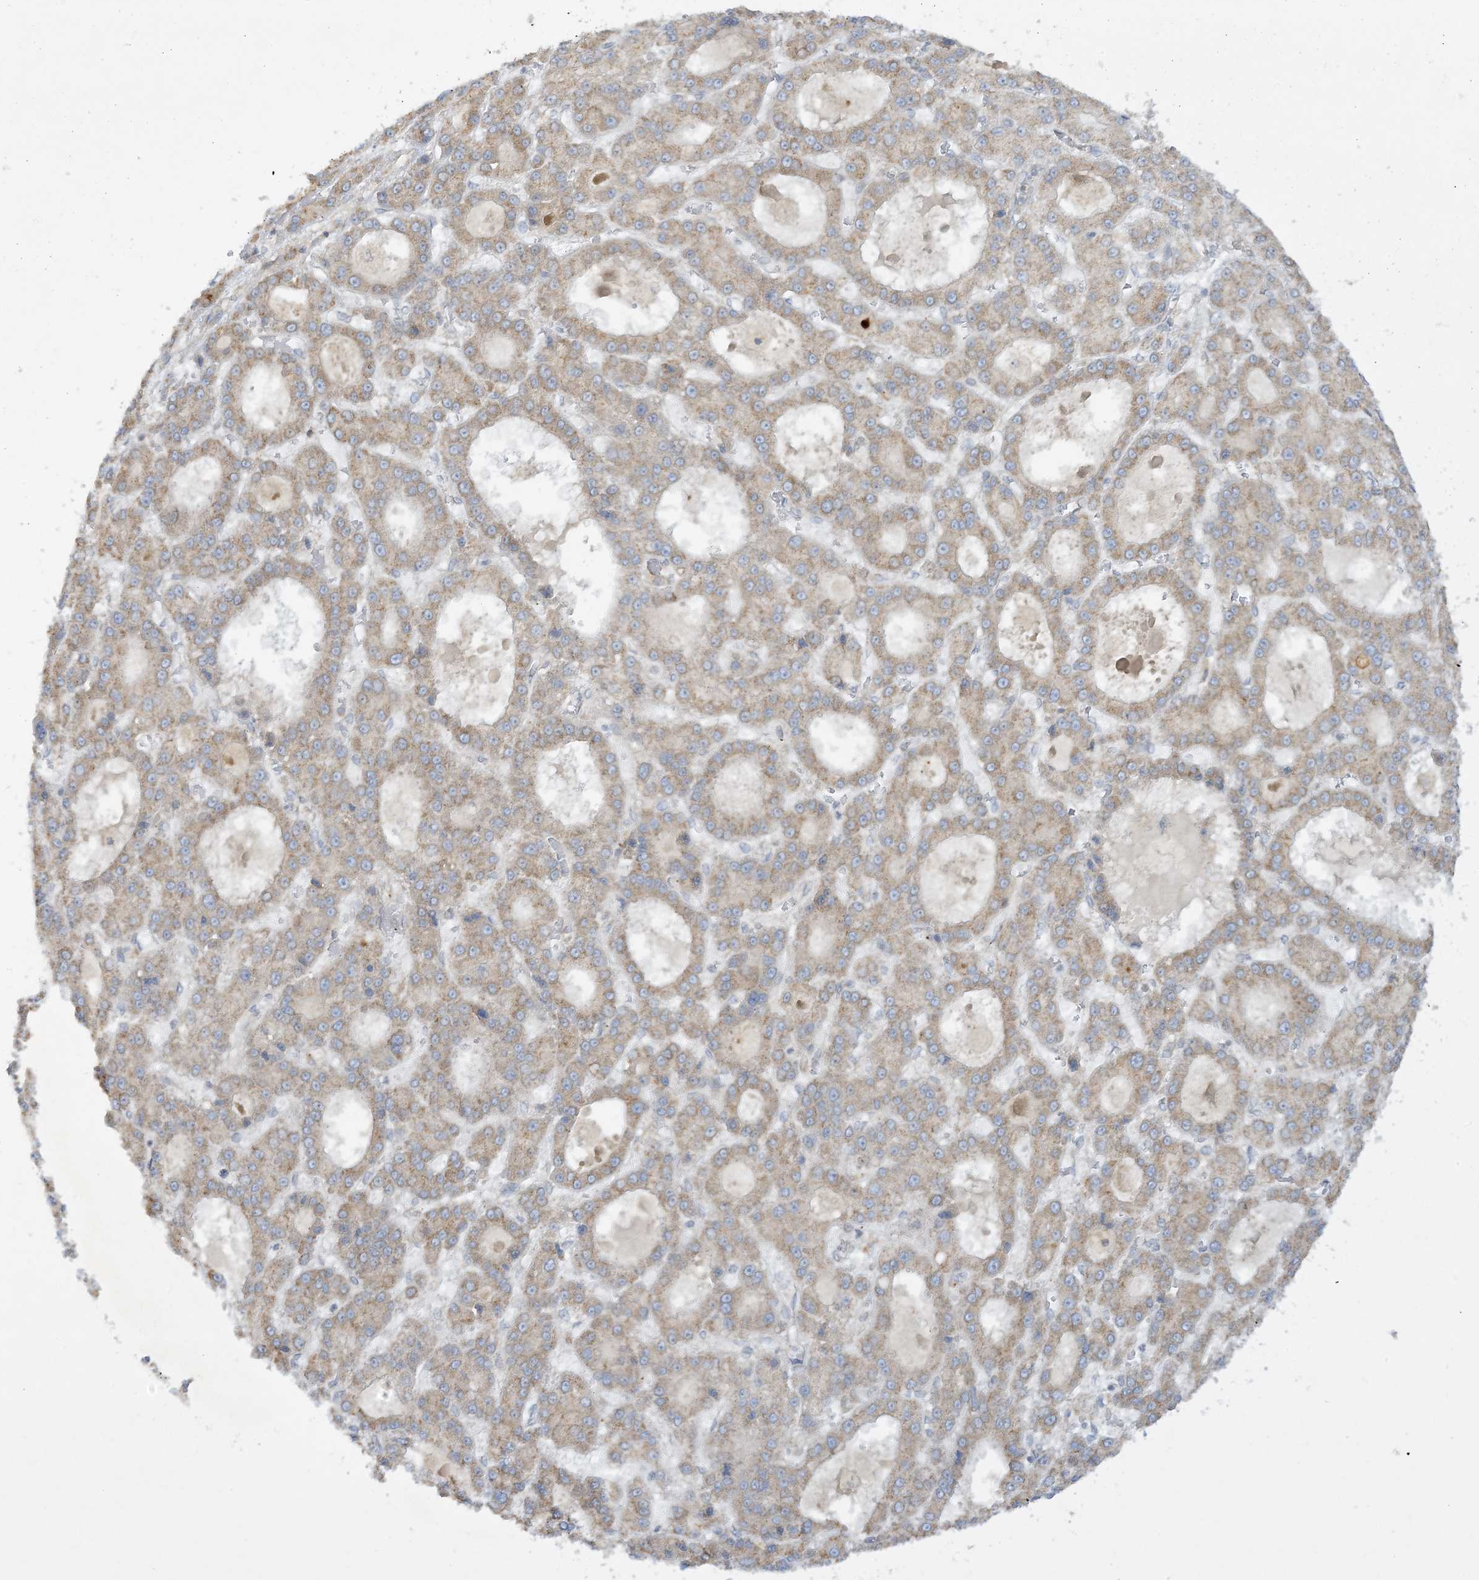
{"staining": {"intensity": "weak", "quantity": ">75%", "location": "cytoplasmic/membranous"}, "tissue": "liver cancer", "cell_type": "Tumor cells", "image_type": "cancer", "snomed": [{"axis": "morphology", "description": "Carcinoma, Hepatocellular, NOS"}, {"axis": "topography", "description": "Liver"}], "caption": "Immunohistochemistry (IHC) of hepatocellular carcinoma (liver) reveals low levels of weak cytoplasmic/membranous expression in about >75% of tumor cells.", "gene": "RPP40", "patient": {"sex": "male", "age": 70}}